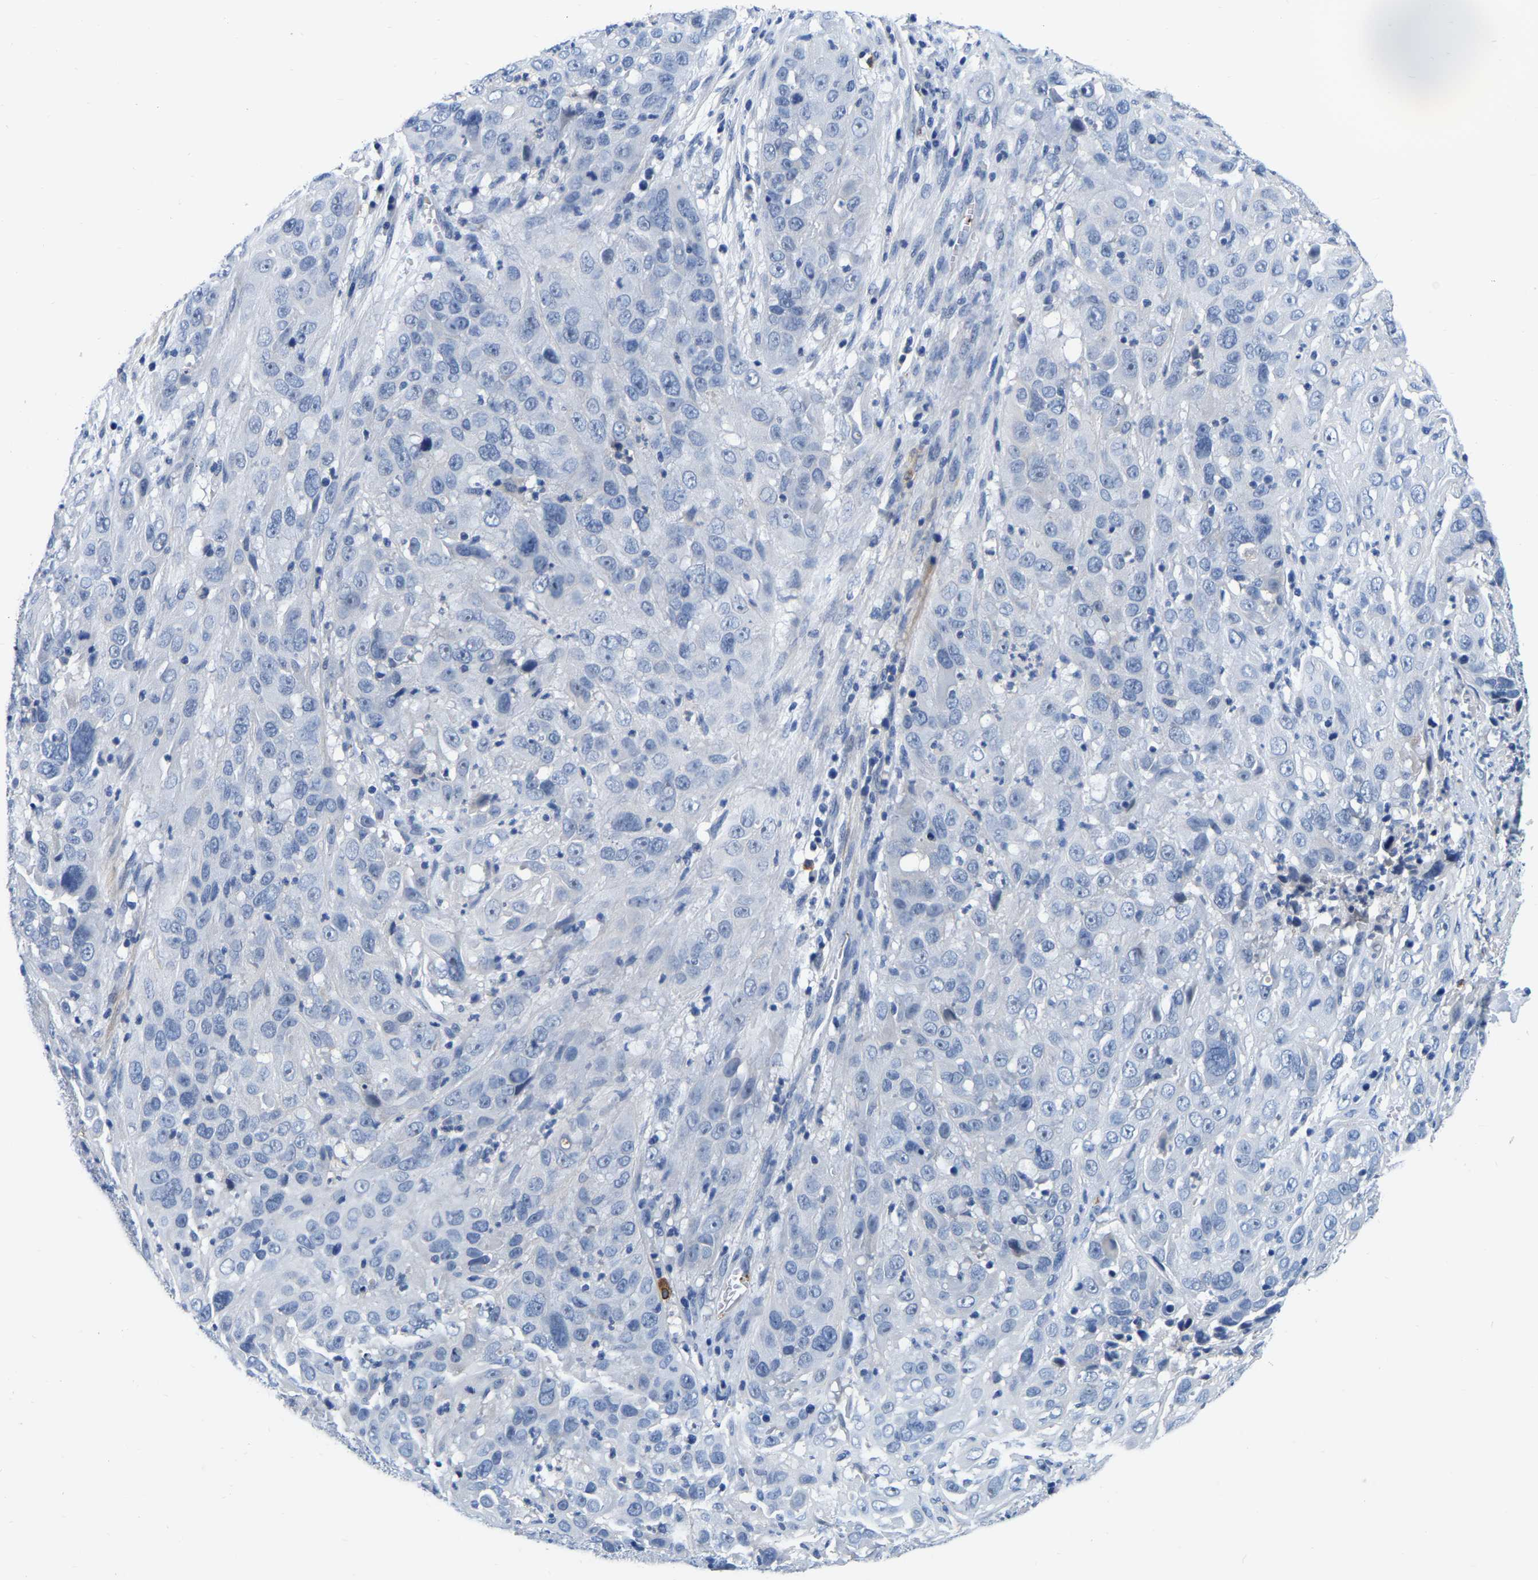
{"staining": {"intensity": "negative", "quantity": "none", "location": "none"}, "tissue": "cervical cancer", "cell_type": "Tumor cells", "image_type": "cancer", "snomed": [{"axis": "morphology", "description": "Squamous cell carcinoma, NOS"}, {"axis": "topography", "description": "Cervix"}], "caption": "DAB immunohistochemical staining of cervical cancer (squamous cell carcinoma) displays no significant positivity in tumor cells.", "gene": "RAB27B", "patient": {"sex": "female", "age": 32}}